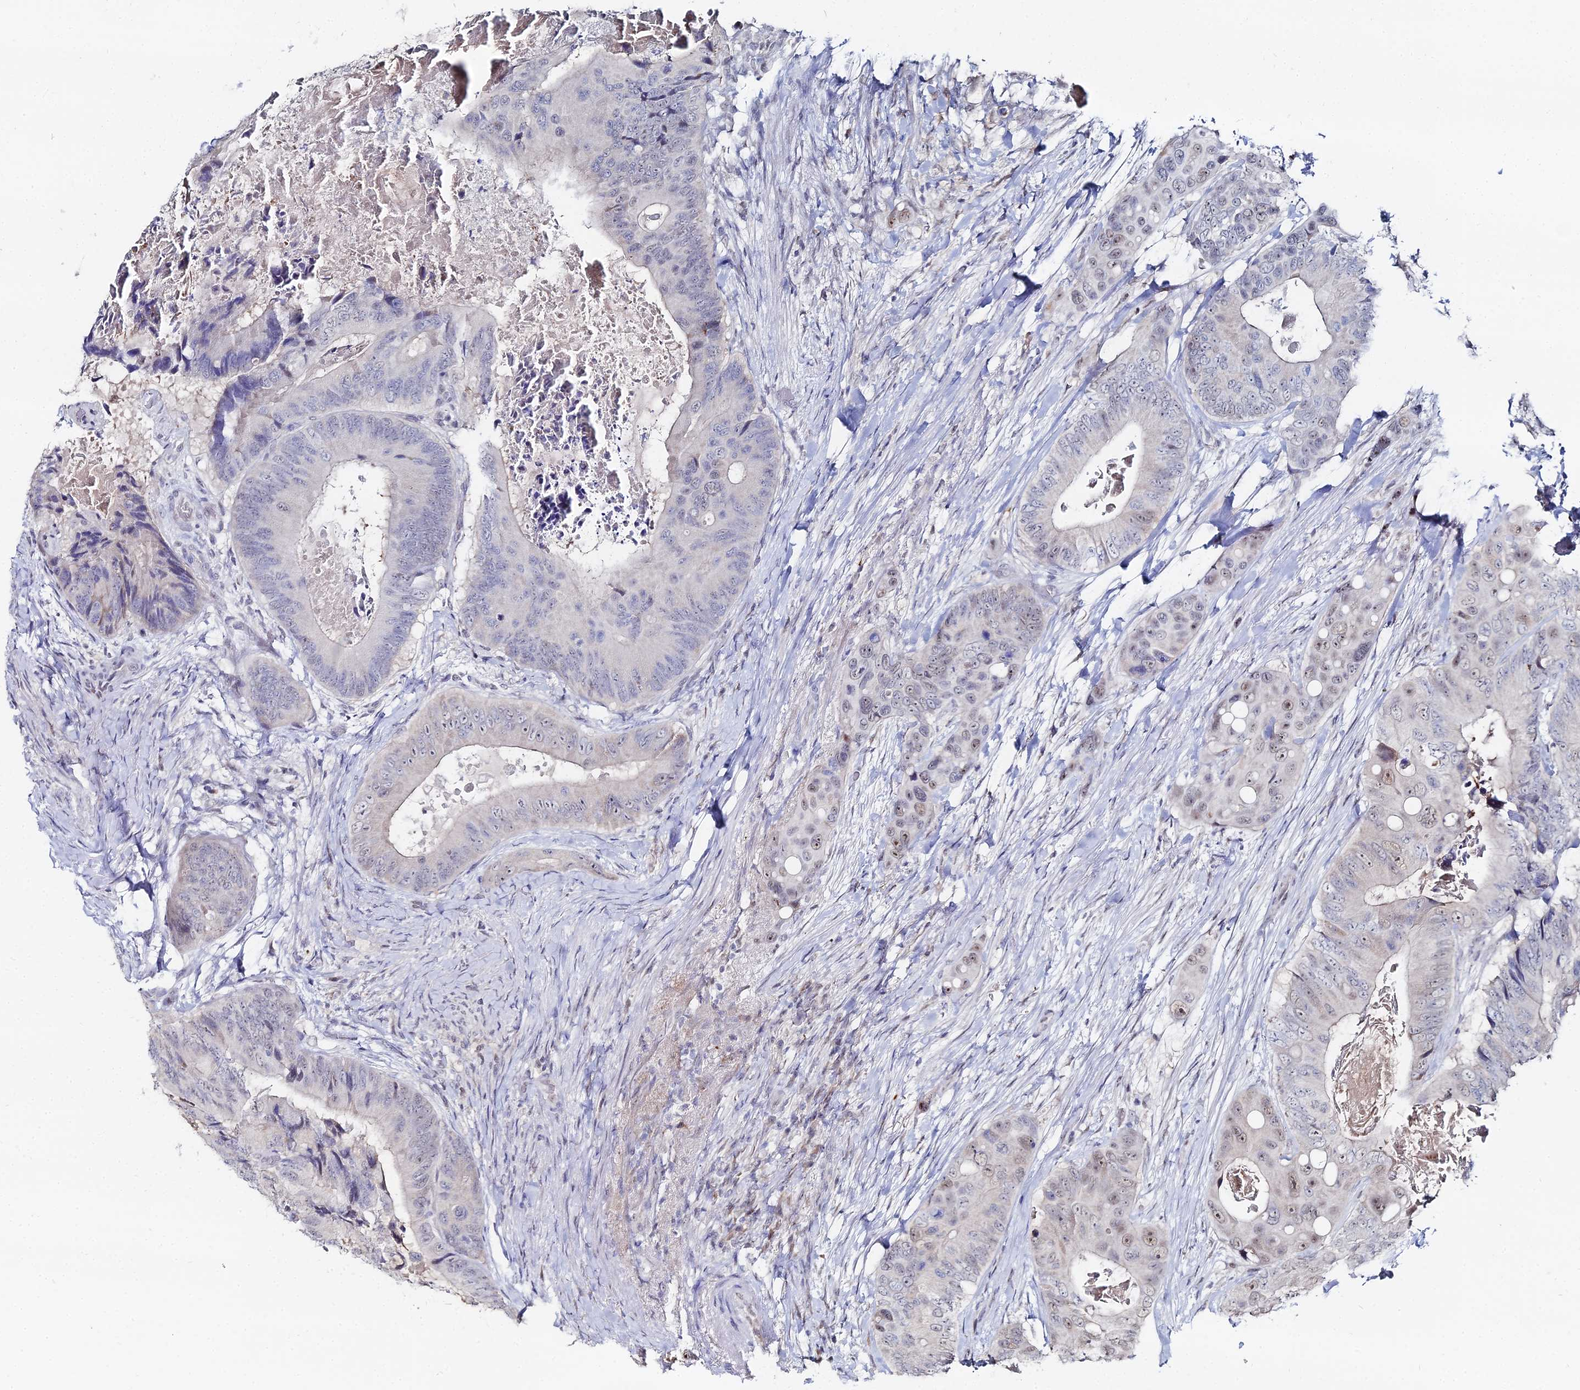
{"staining": {"intensity": "weak", "quantity": "<25%", "location": "nuclear"}, "tissue": "colorectal cancer", "cell_type": "Tumor cells", "image_type": "cancer", "snomed": [{"axis": "morphology", "description": "Adenocarcinoma, NOS"}, {"axis": "topography", "description": "Colon"}], "caption": "This is a photomicrograph of immunohistochemistry staining of colorectal cancer (adenocarcinoma), which shows no expression in tumor cells.", "gene": "THAP4", "patient": {"sex": "male", "age": 84}}